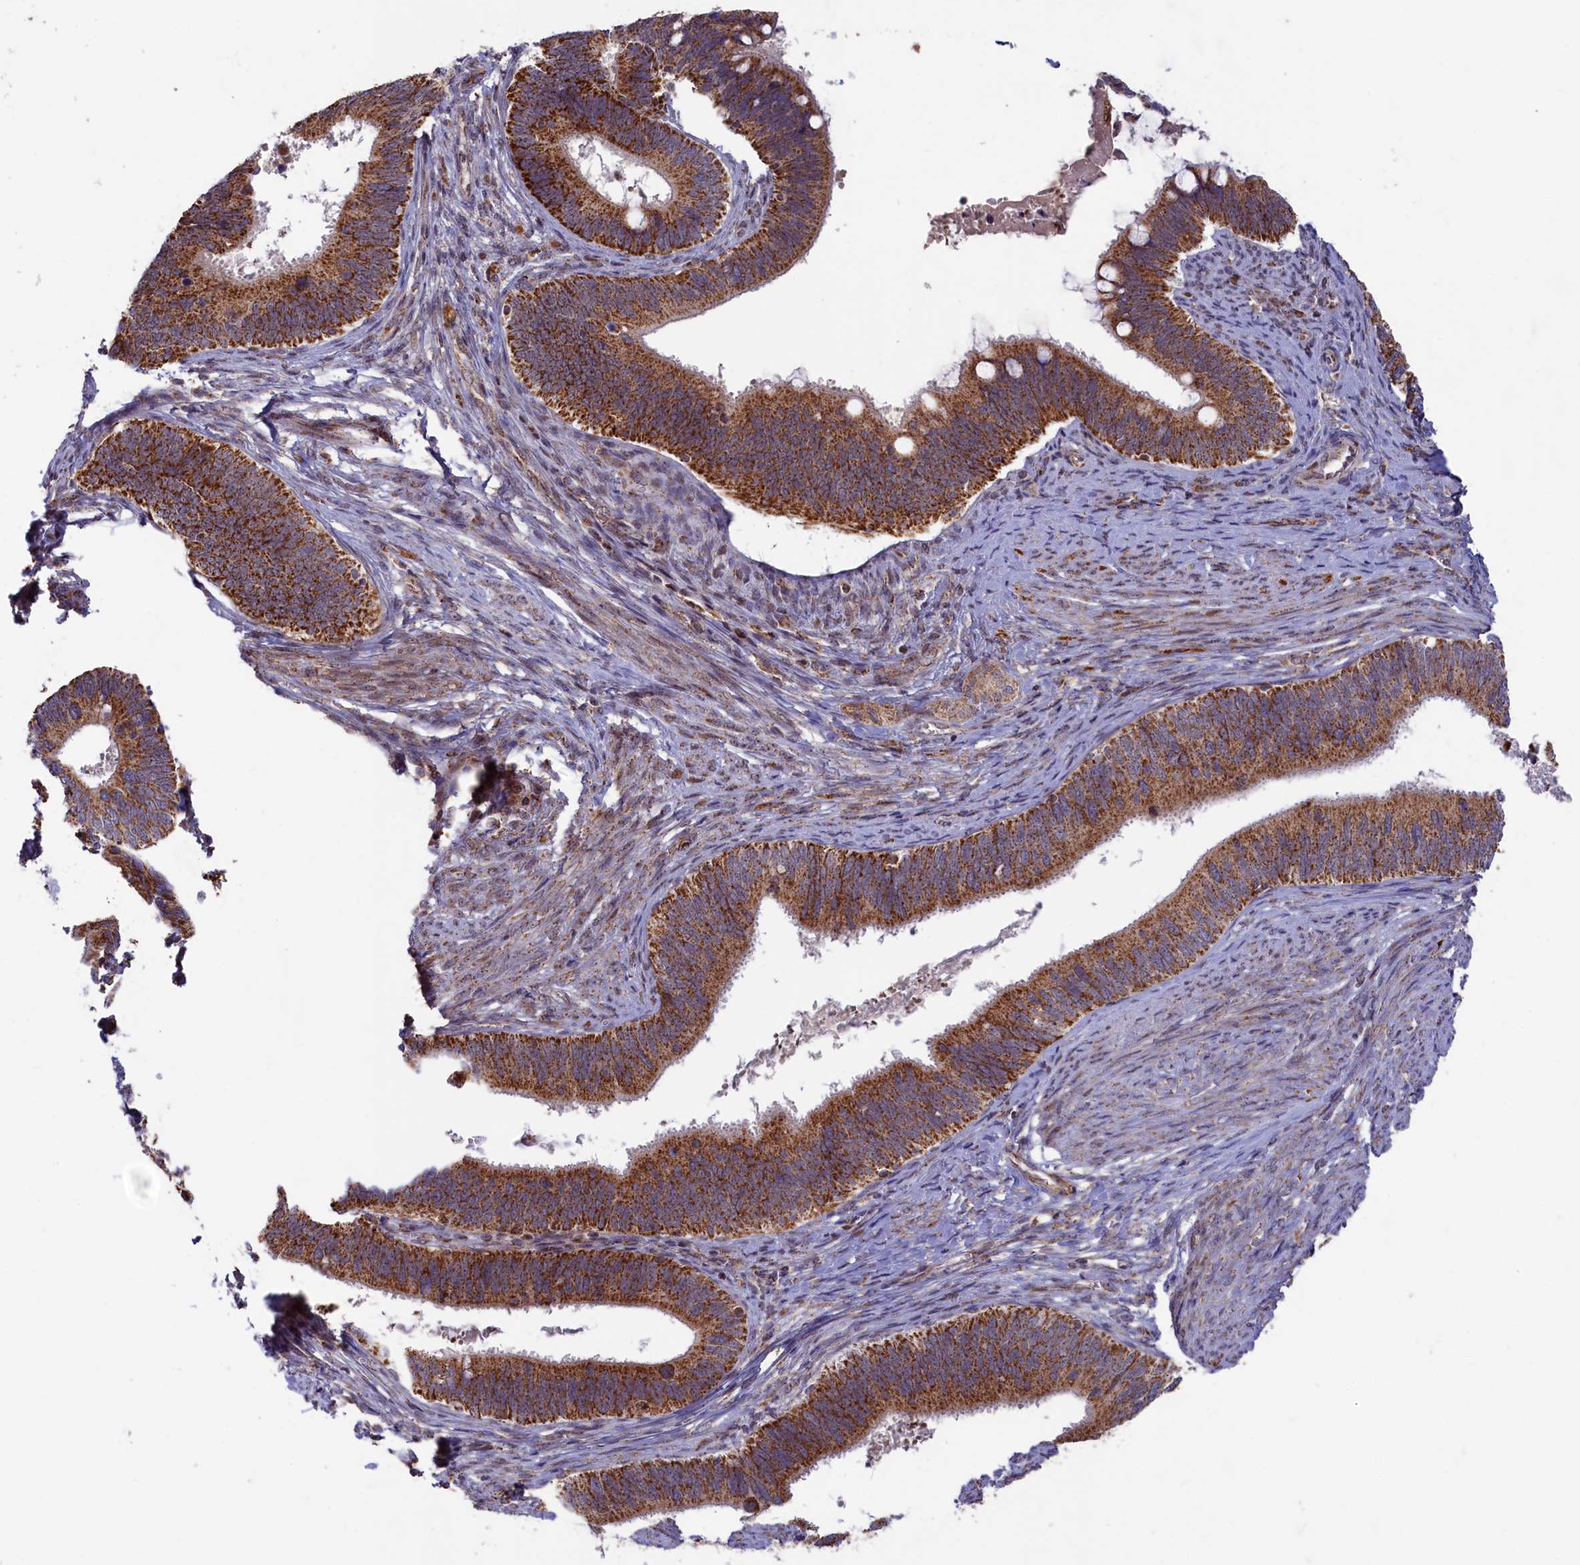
{"staining": {"intensity": "strong", "quantity": ">75%", "location": "cytoplasmic/membranous"}, "tissue": "cervical cancer", "cell_type": "Tumor cells", "image_type": "cancer", "snomed": [{"axis": "morphology", "description": "Adenocarcinoma, NOS"}, {"axis": "topography", "description": "Cervix"}], "caption": "Human cervical cancer stained for a protein (brown) shows strong cytoplasmic/membranous positive positivity in about >75% of tumor cells.", "gene": "DUS3L", "patient": {"sex": "female", "age": 42}}